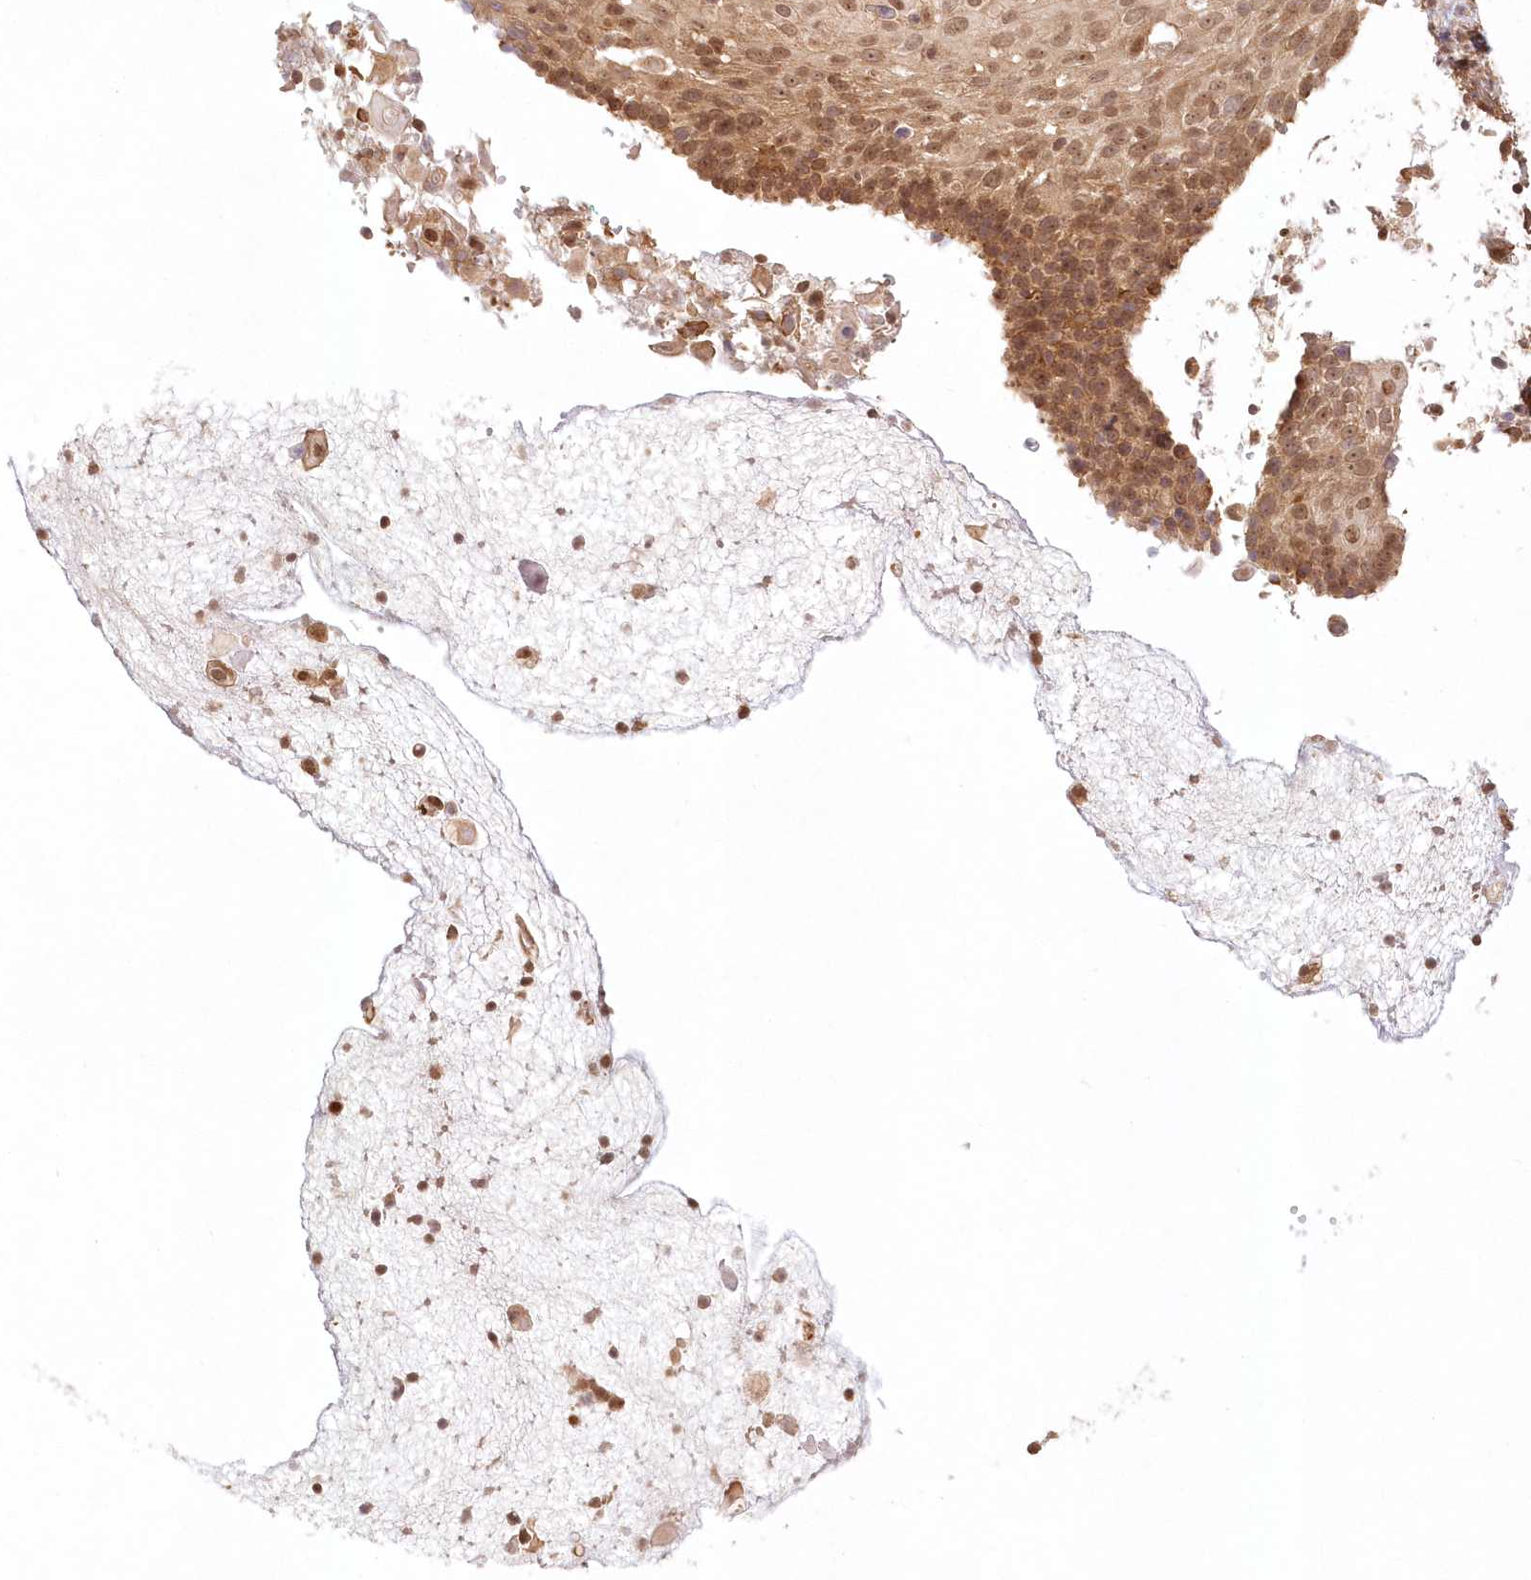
{"staining": {"intensity": "moderate", "quantity": ">75%", "location": "cytoplasmic/membranous,nuclear"}, "tissue": "cervical cancer", "cell_type": "Tumor cells", "image_type": "cancer", "snomed": [{"axis": "morphology", "description": "Squamous cell carcinoma, NOS"}, {"axis": "topography", "description": "Cervix"}], "caption": "This is an image of immunohistochemistry (IHC) staining of cervical squamous cell carcinoma, which shows moderate expression in the cytoplasmic/membranous and nuclear of tumor cells.", "gene": "KIAA0232", "patient": {"sex": "female", "age": 74}}